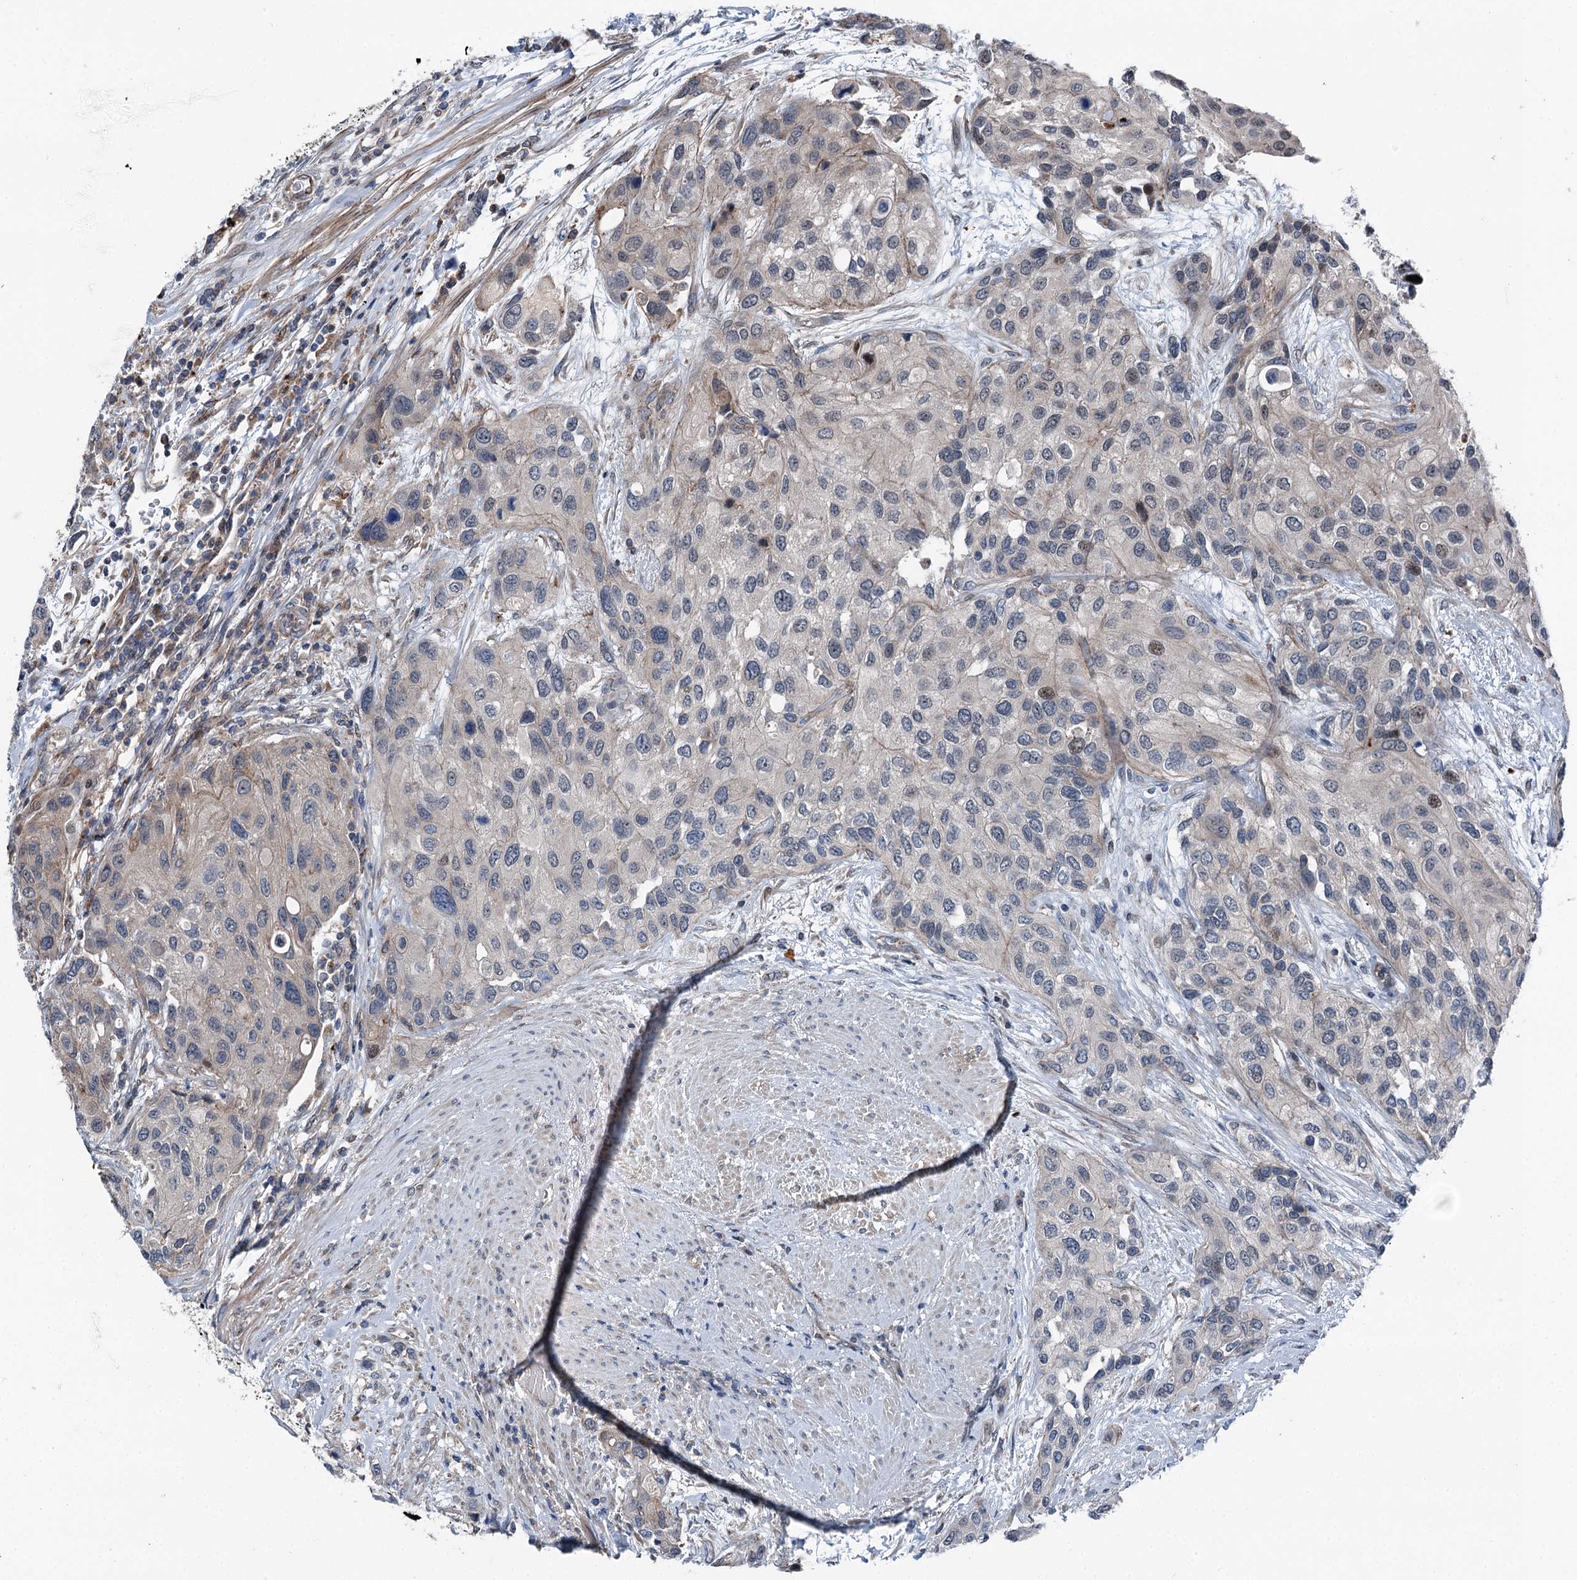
{"staining": {"intensity": "negative", "quantity": "none", "location": "none"}, "tissue": "urothelial cancer", "cell_type": "Tumor cells", "image_type": "cancer", "snomed": [{"axis": "morphology", "description": "Normal tissue, NOS"}, {"axis": "morphology", "description": "Urothelial carcinoma, High grade"}, {"axis": "topography", "description": "Vascular tissue"}, {"axis": "topography", "description": "Urinary bladder"}], "caption": "An image of urothelial carcinoma (high-grade) stained for a protein displays no brown staining in tumor cells. Nuclei are stained in blue.", "gene": "POLR1D", "patient": {"sex": "female", "age": 56}}